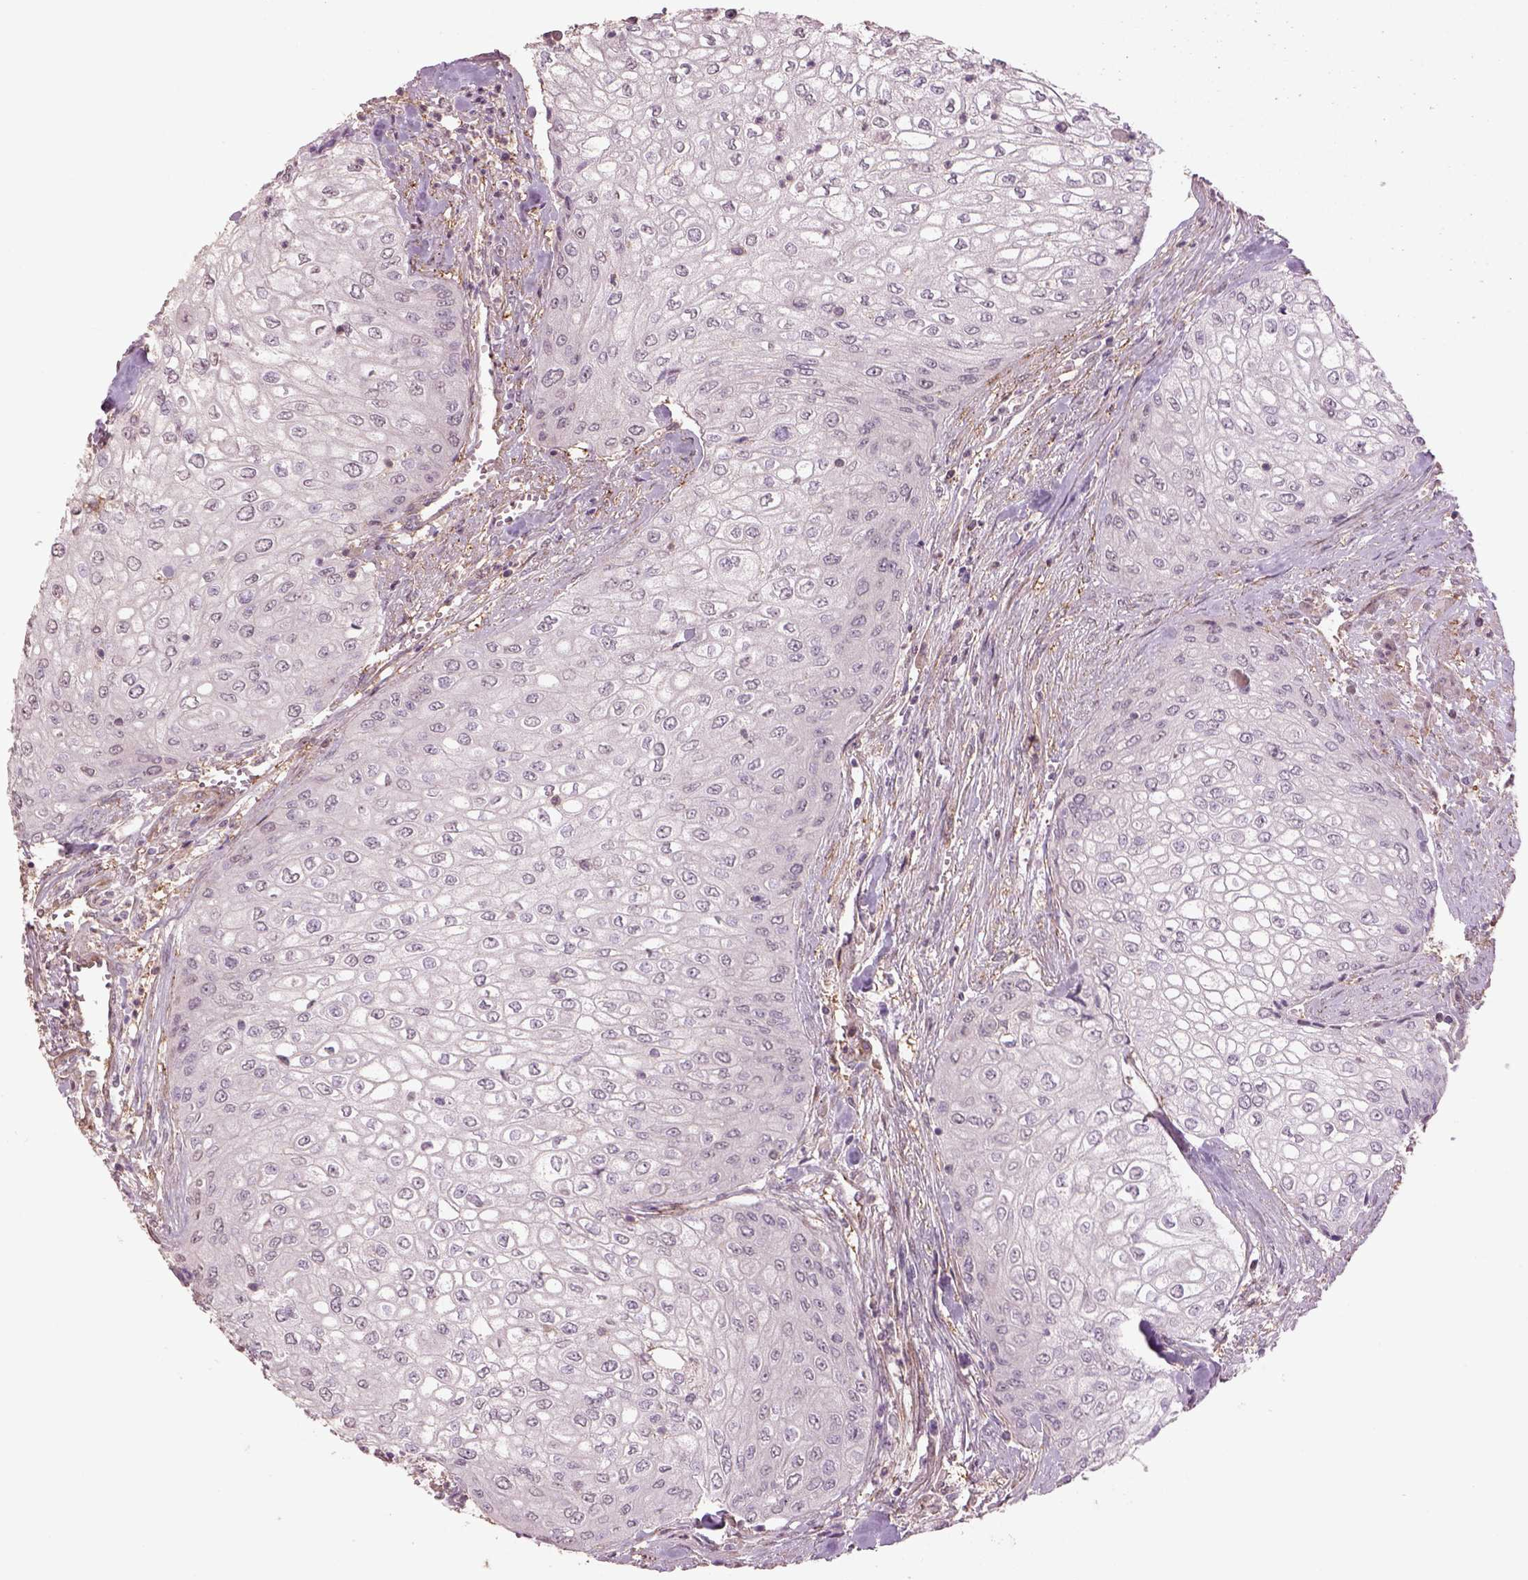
{"staining": {"intensity": "negative", "quantity": "none", "location": "none"}, "tissue": "urothelial cancer", "cell_type": "Tumor cells", "image_type": "cancer", "snomed": [{"axis": "morphology", "description": "Urothelial carcinoma, High grade"}, {"axis": "topography", "description": "Urinary bladder"}], "caption": "A high-resolution histopathology image shows immunohistochemistry staining of urothelial cancer, which exhibits no significant staining in tumor cells.", "gene": "LIN7A", "patient": {"sex": "male", "age": 62}}